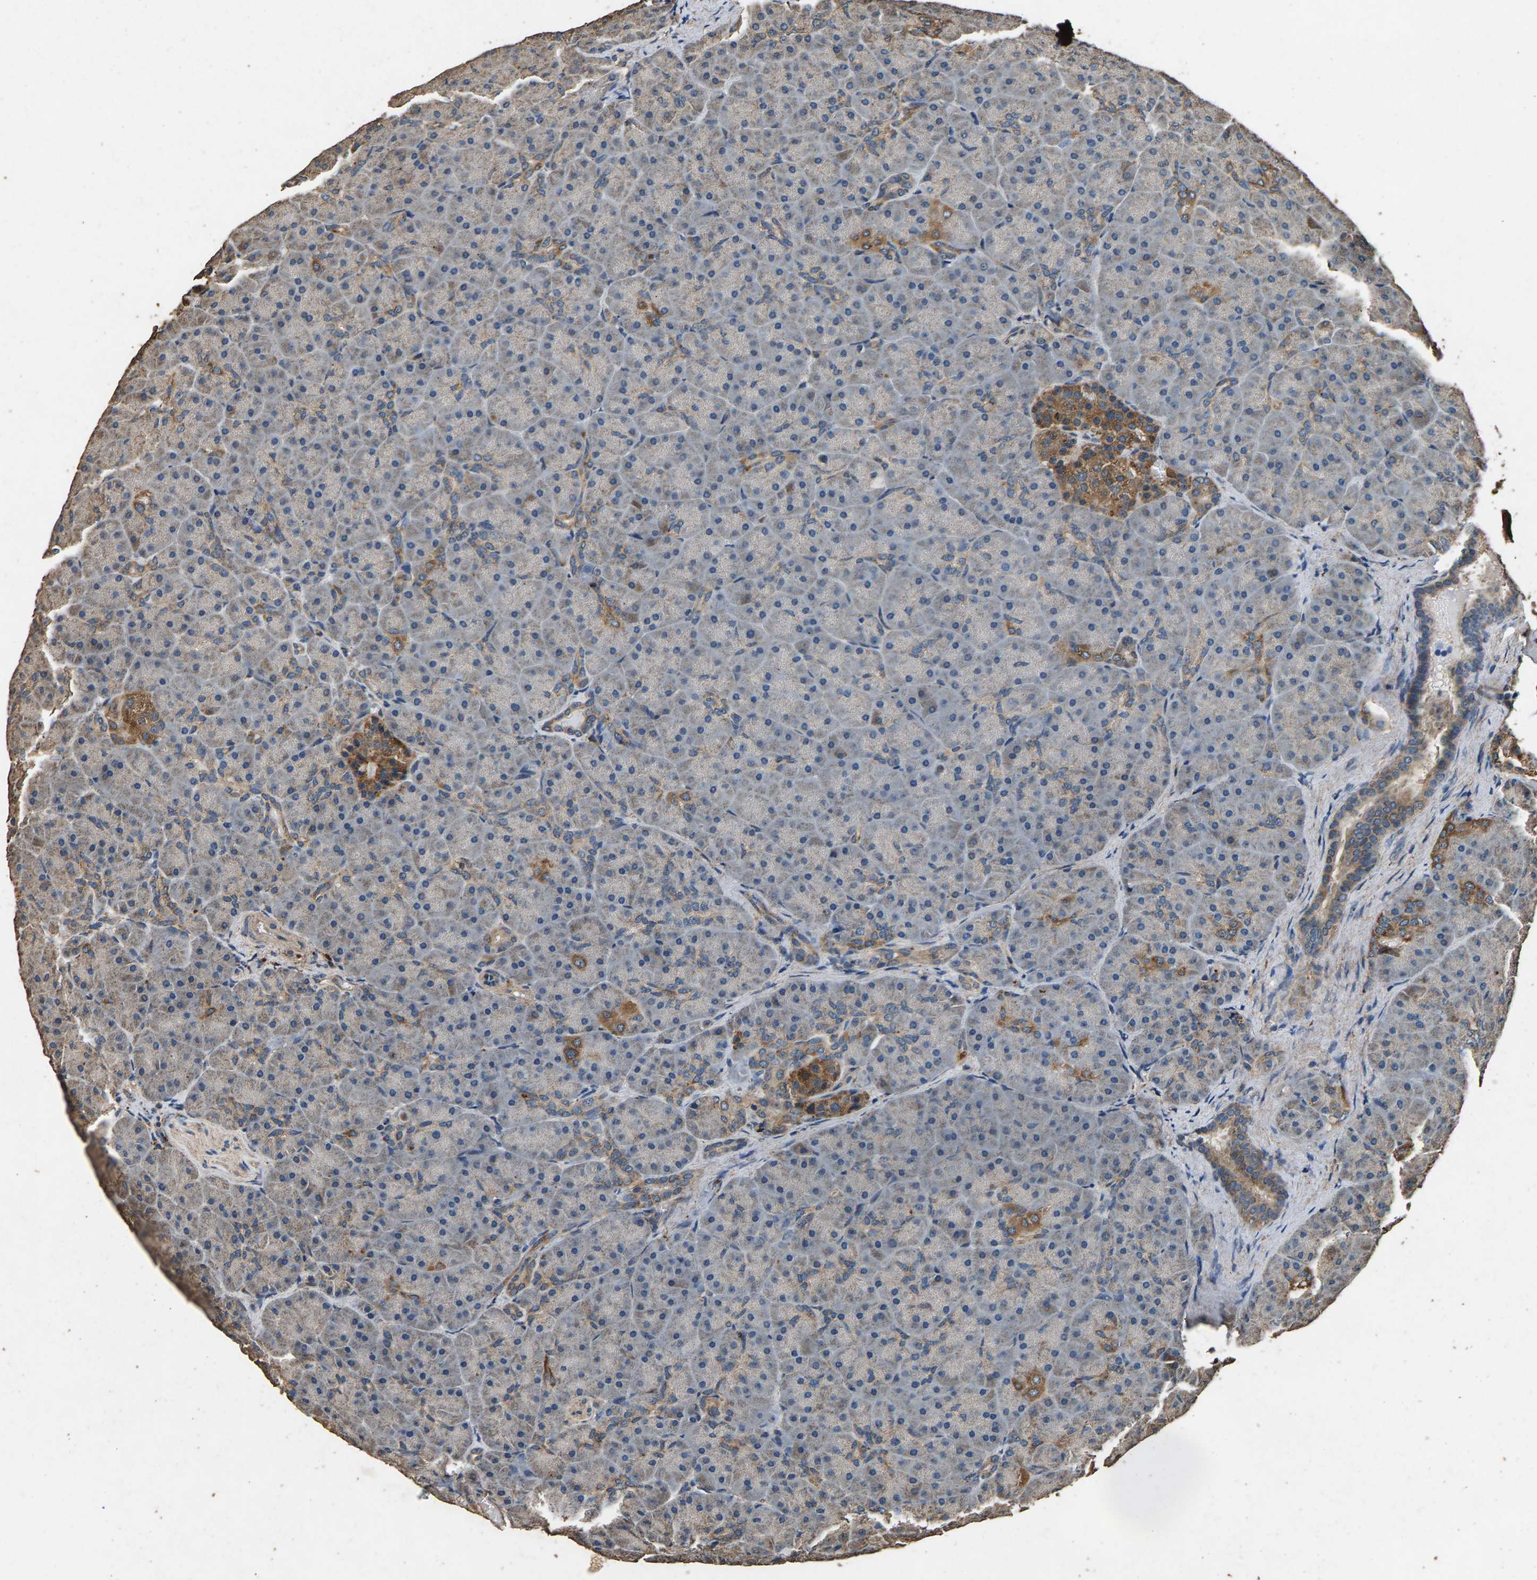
{"staining": {"intensity": "moderate", "quantity": "25%-75%", "location": "cytoplasmic/membranous"}, "tissue": "pancreas", "cell_type": "Exocrine glandular cells", "image_type": "normal", "snomed": [{"axis": "morphology", "description": "Normal tissue, NOS"}, {"axis": "topography", "description": "Pancreas"}], "caption": "Moderate cytoplasmic/membranous staining is present in approximately 25%-75% of exocrine glandular cells in normal pancreas. The protein is shown in brown color, while the nuclei are stained blue.", "gene": "MRPL27", "patient": {"sex": "male", "age": 66}}